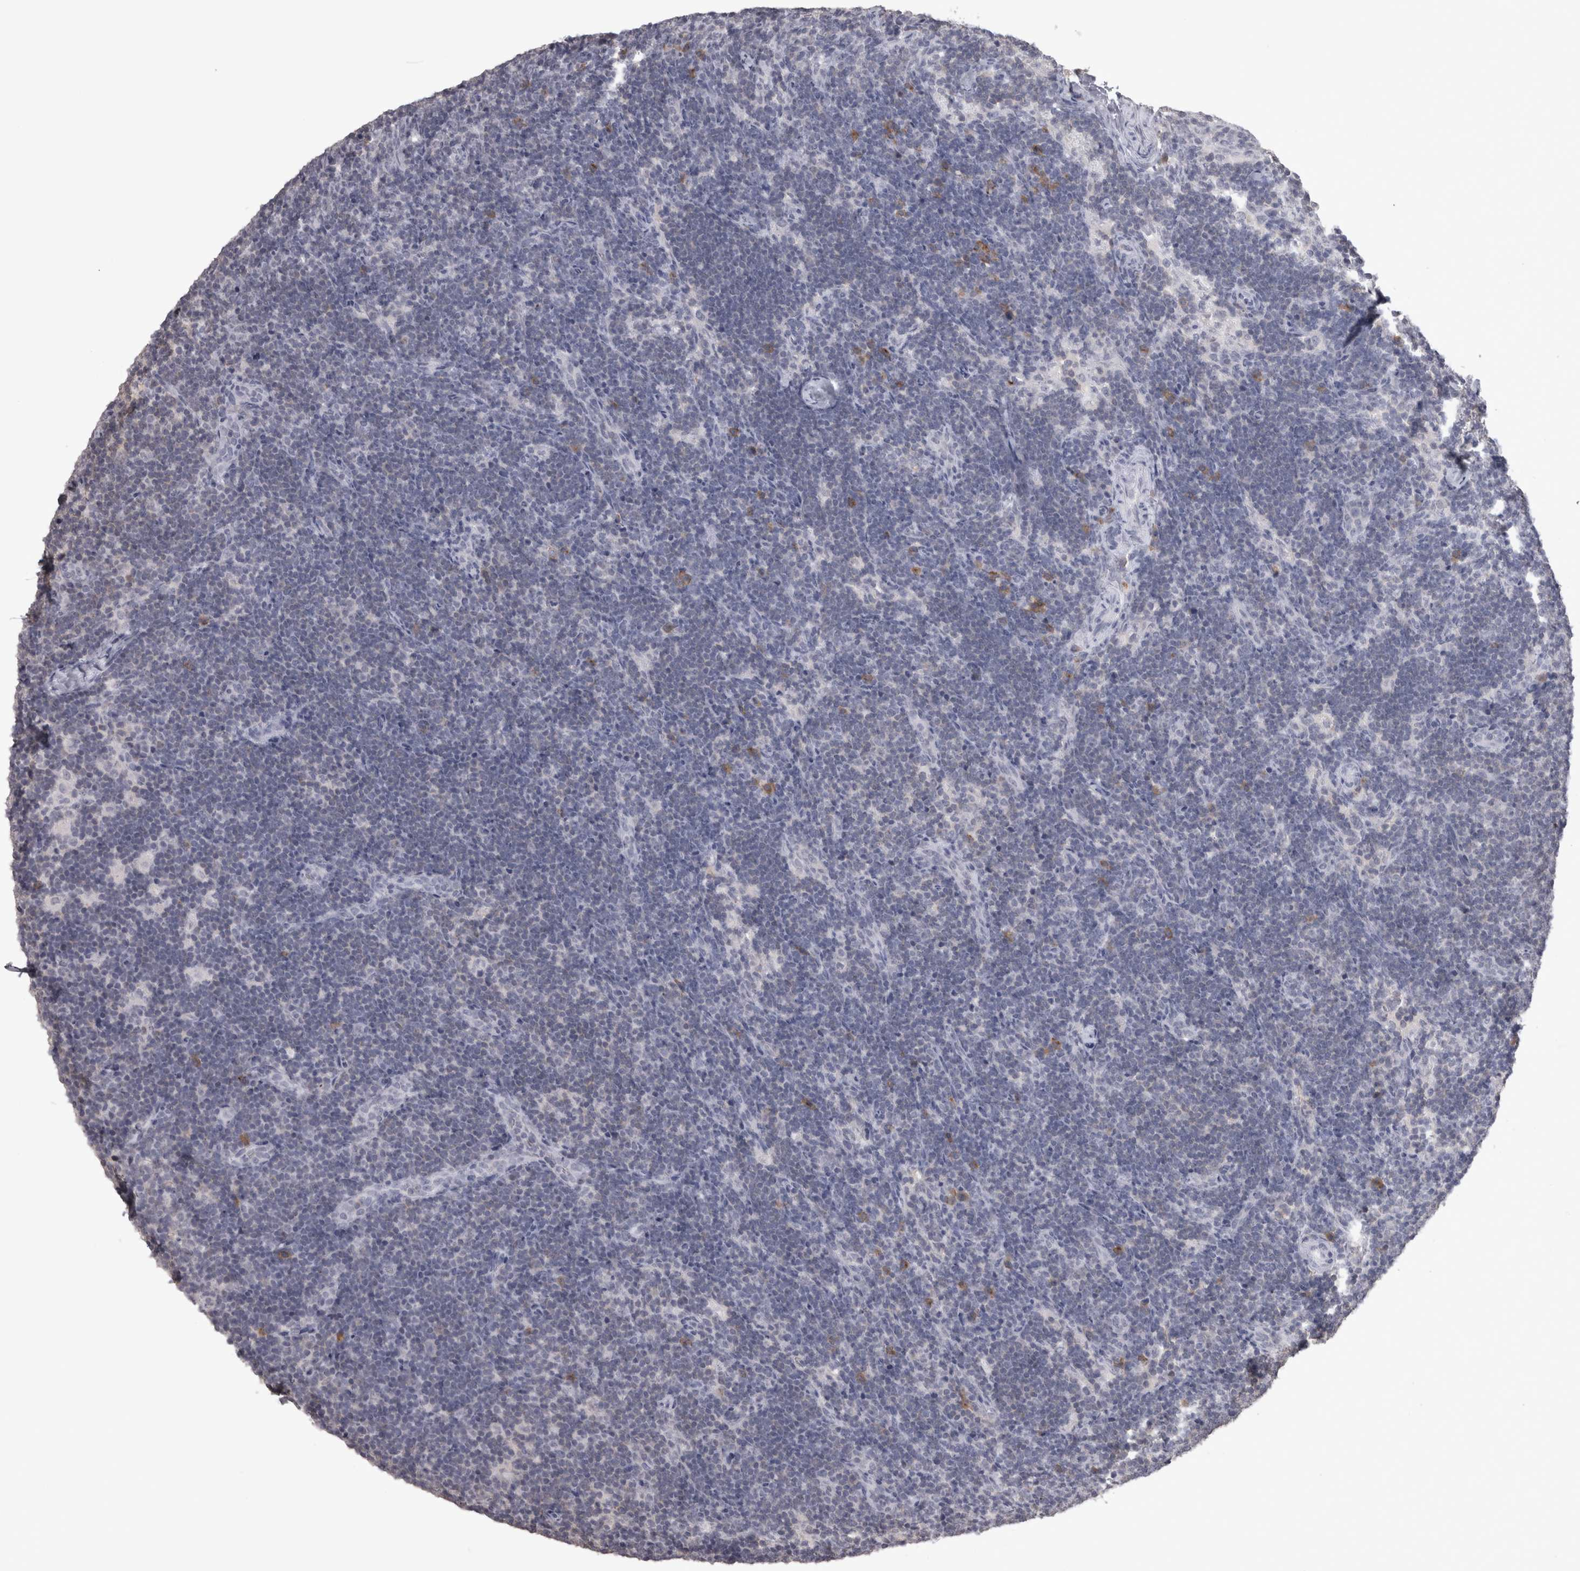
{"staining": {"intensity": "negative", "quantity": "none", "location": "none"}, "tissue": "lymph node", "cell_type": "Germinal center cells", "image_type": "normal", "snomed": [{"axis": "morphology", "description": "Normal tissue, NOS"}, {"axis": "topography", "description": "Lymph node"}], "caption": "Immunohistochemical staining of benign lymph node displays no significant staining in germinal center cells. (DAB (3,3'-diaminobenzidine) IHC visualized using brightfield microscopy, high magnification).", "gene": "LAX1", "patient": {"sex": "female", "age": 22}}